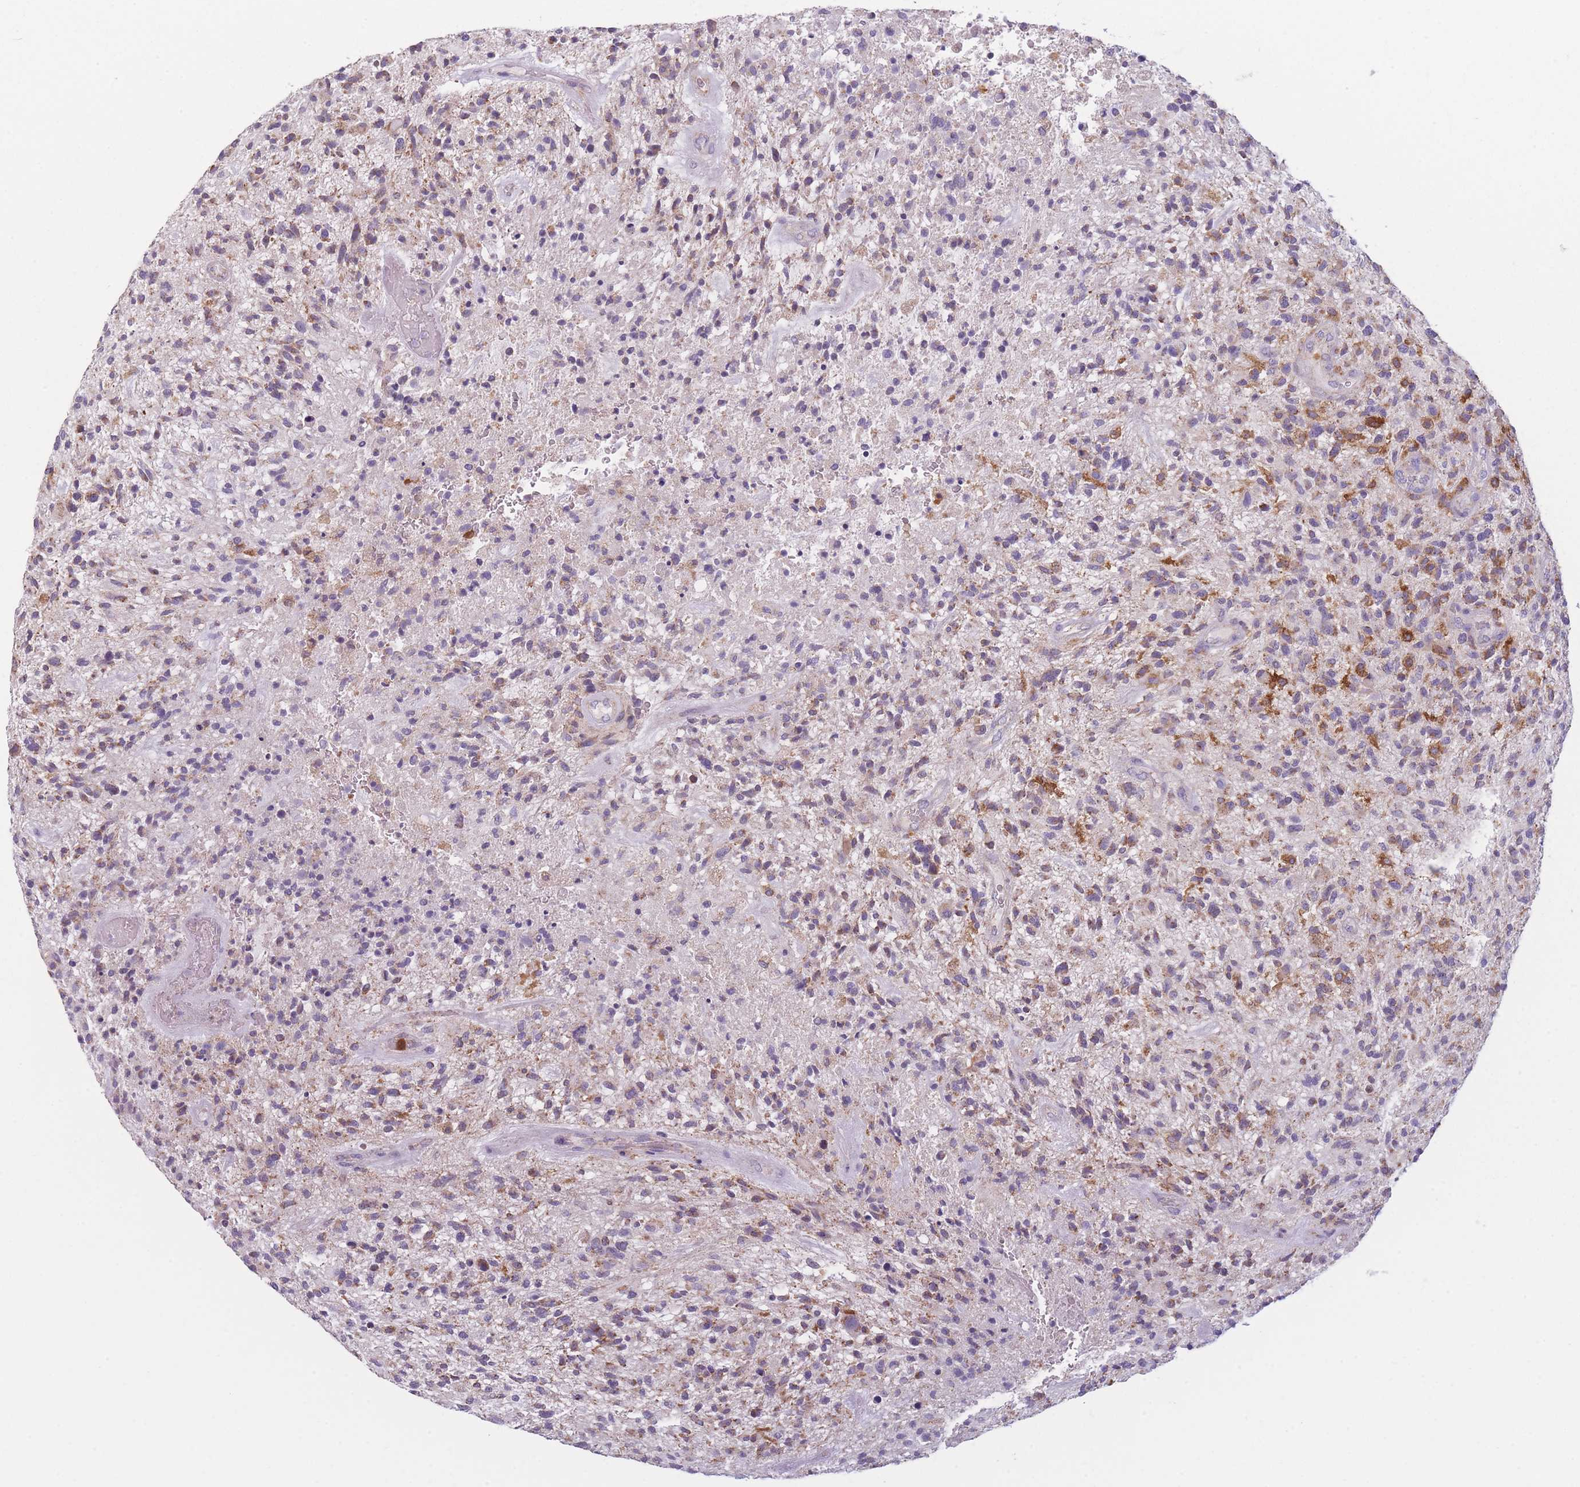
{"staining": {"intensity": "strong", "quantity": "<25%", "location": "cytoplasmic/membranous"}, "tissue": "glioma", "cell_type": "Tumor cells", "image_type": "cancer", "snomed": [{"axis": "morphology", "description": "Glioma, malignant, High grade"}, {"axis": "topography", "description": "Brain"}], "caption": "Protein expression by IHC displays strong cytoplasmic/membranous expression in approximately <25% of tumor cells in glioma.", "gene": "PRAM1", "patient": {"sex": "male", "age": 47}}